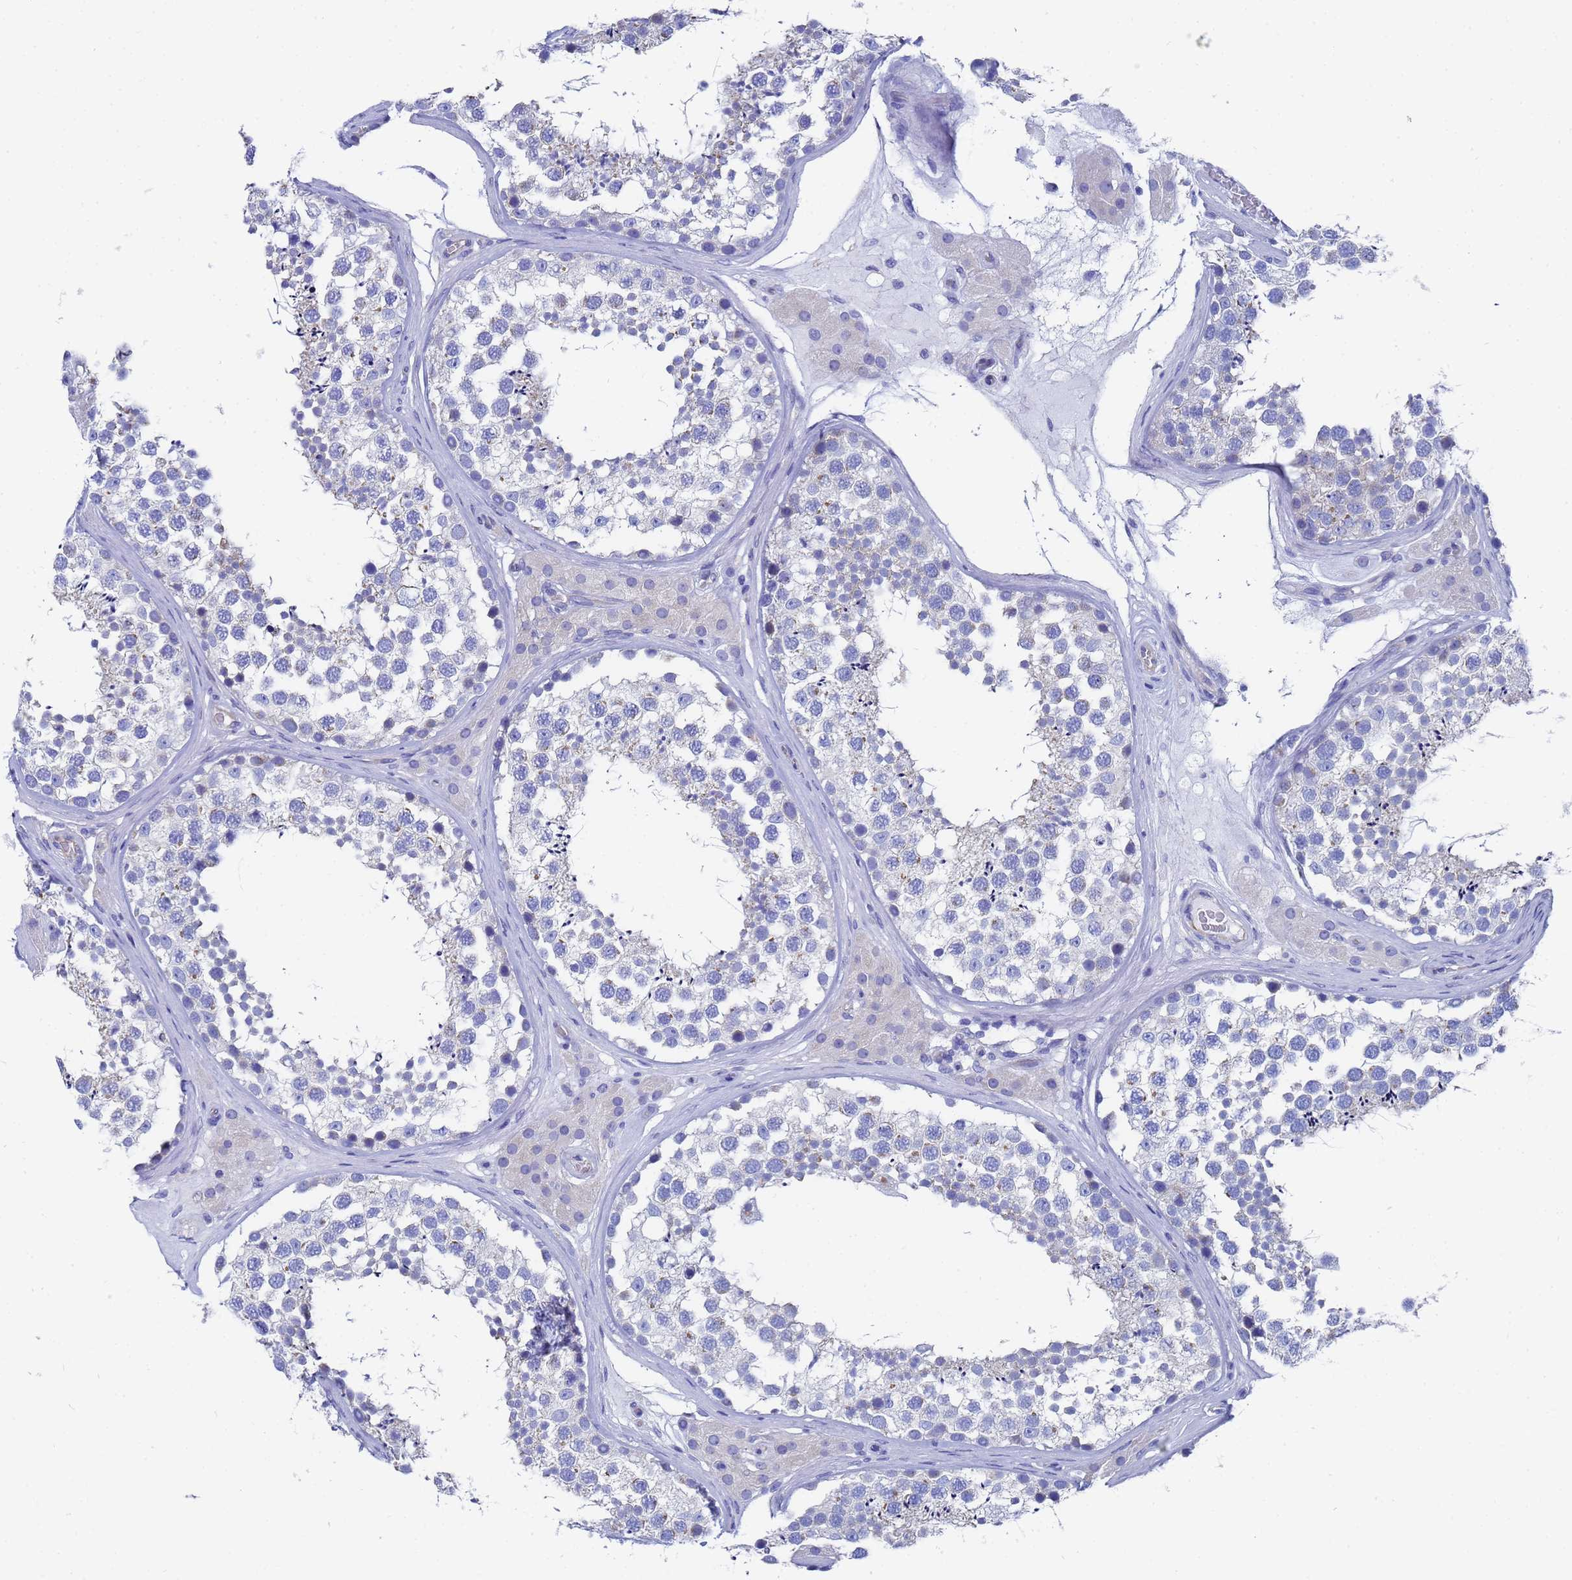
{"staining": {"intensity": "negative", "quantity": "none", "location": "none"}, "tissue": "testis", "cell_type": "Cells in seminiferous ducts", "image_type": "normal", "snomed": [{"axis": "morphology", "description": "Normal tissue, NOS"}, {"axis": "topography", "description": "Testis"}], "caption": "Immunohistochemistry micrograph of unremarkable testis: human testis stained with DAB (3,3'-diaminobenzidine) displays no significant protein expression in cells in seminiferous ducts.", "gene": "TM4SF4", "patient": {"sex": "male", "age": 46}}